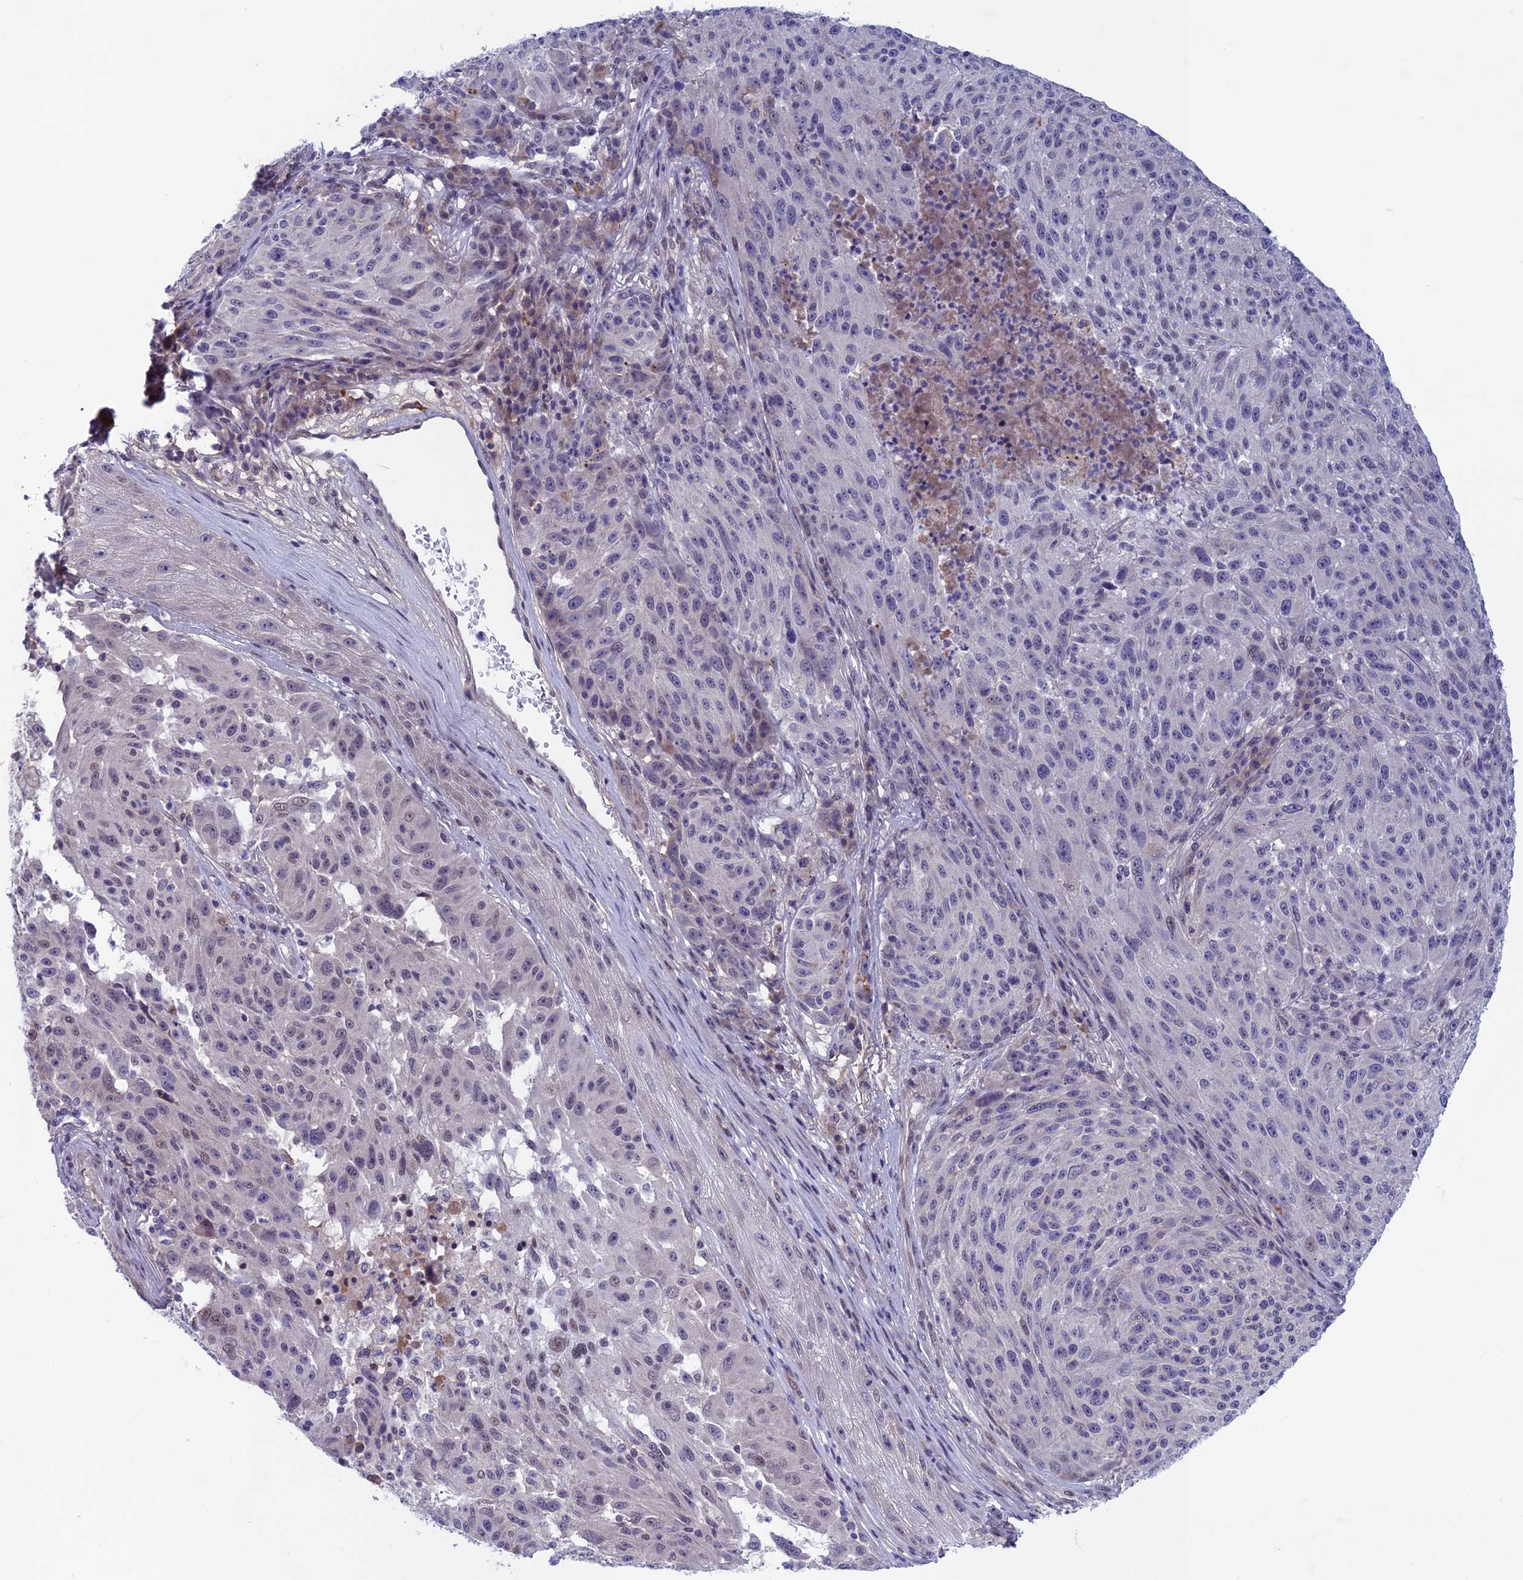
{"staining": {"intensity": "negative", "quantity": "none", "location": "none"}, "tissue": "melanoma", "cell_type": "Tumor cells", "image_type": "cancer", "snomed": [{"axis": "morphology", "description": "Malignant melanoma, NOS"}, {"axis": "topography", "description": "Skin"}], "caption": "An immunohistochemistry (IHC) micrograph of melanoma is shown. There is no staining in tumor cells of melanoma.", "gene": "FKBPL", "patient": {"sex": "male", "age": 53}}